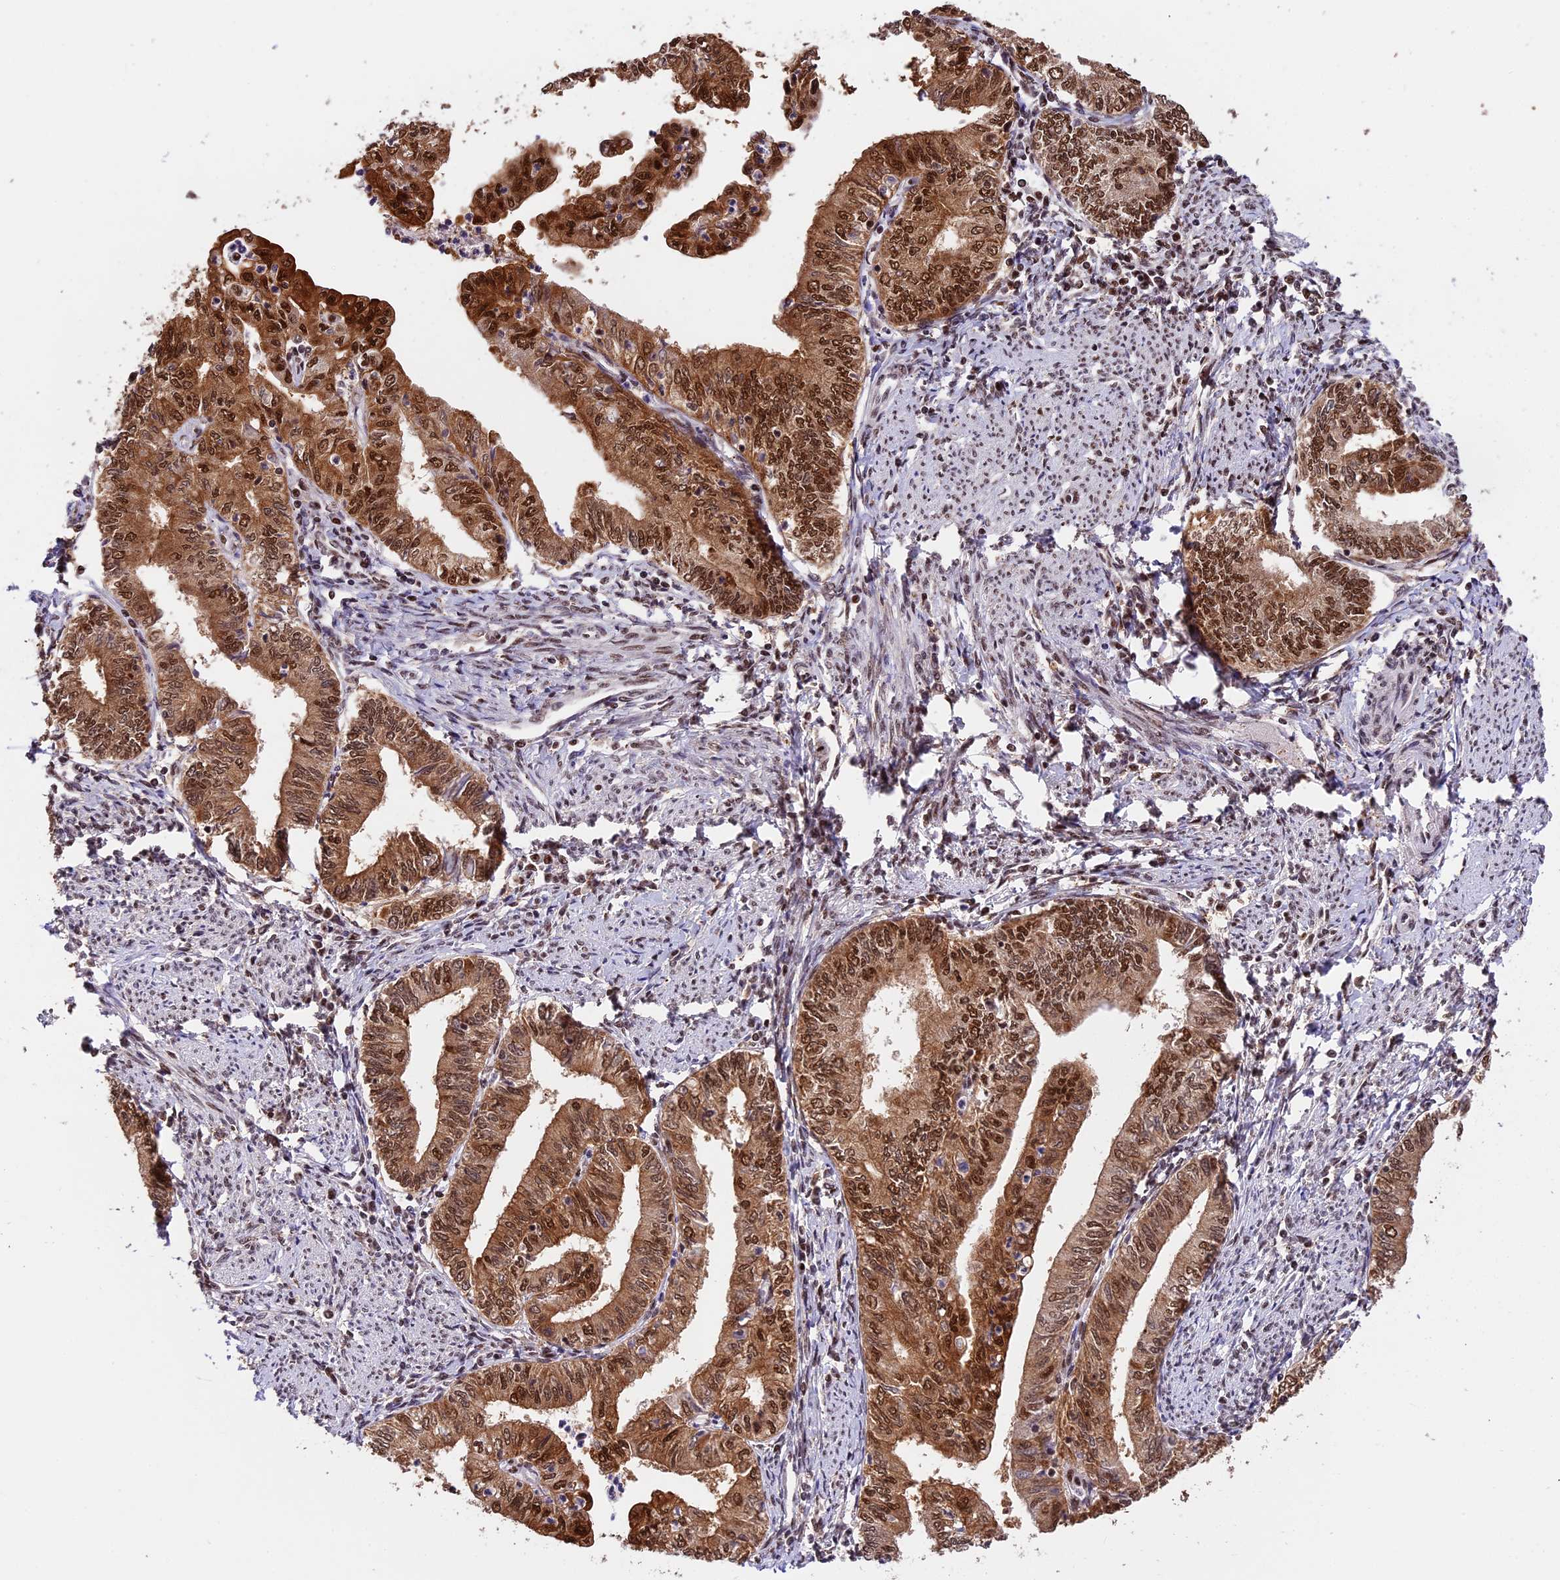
{"staining": {"intensity": "moderate", "quantity": ">75%", "location": "cytoplasmic/membranous,nuclear"}, "tissue": "endometrial cancer", "cell_type": "Tumor cells", "image_type": "cancer", "snomed": [{"axis": "morphology", "description": "Adenocarcinoma, NOS"}, {"axis": "topography", "description": "Endometrium"}], "caption": "Approximately >75% of tumor cells in adenocarcinoma (endometrial) display moderate cytoplasmic/membranous and nuclear protein positivity as visualized by brown immunohistochemical staining.", "gene": "RAMAC", "patient": {"sex": "female", "age": 66}}